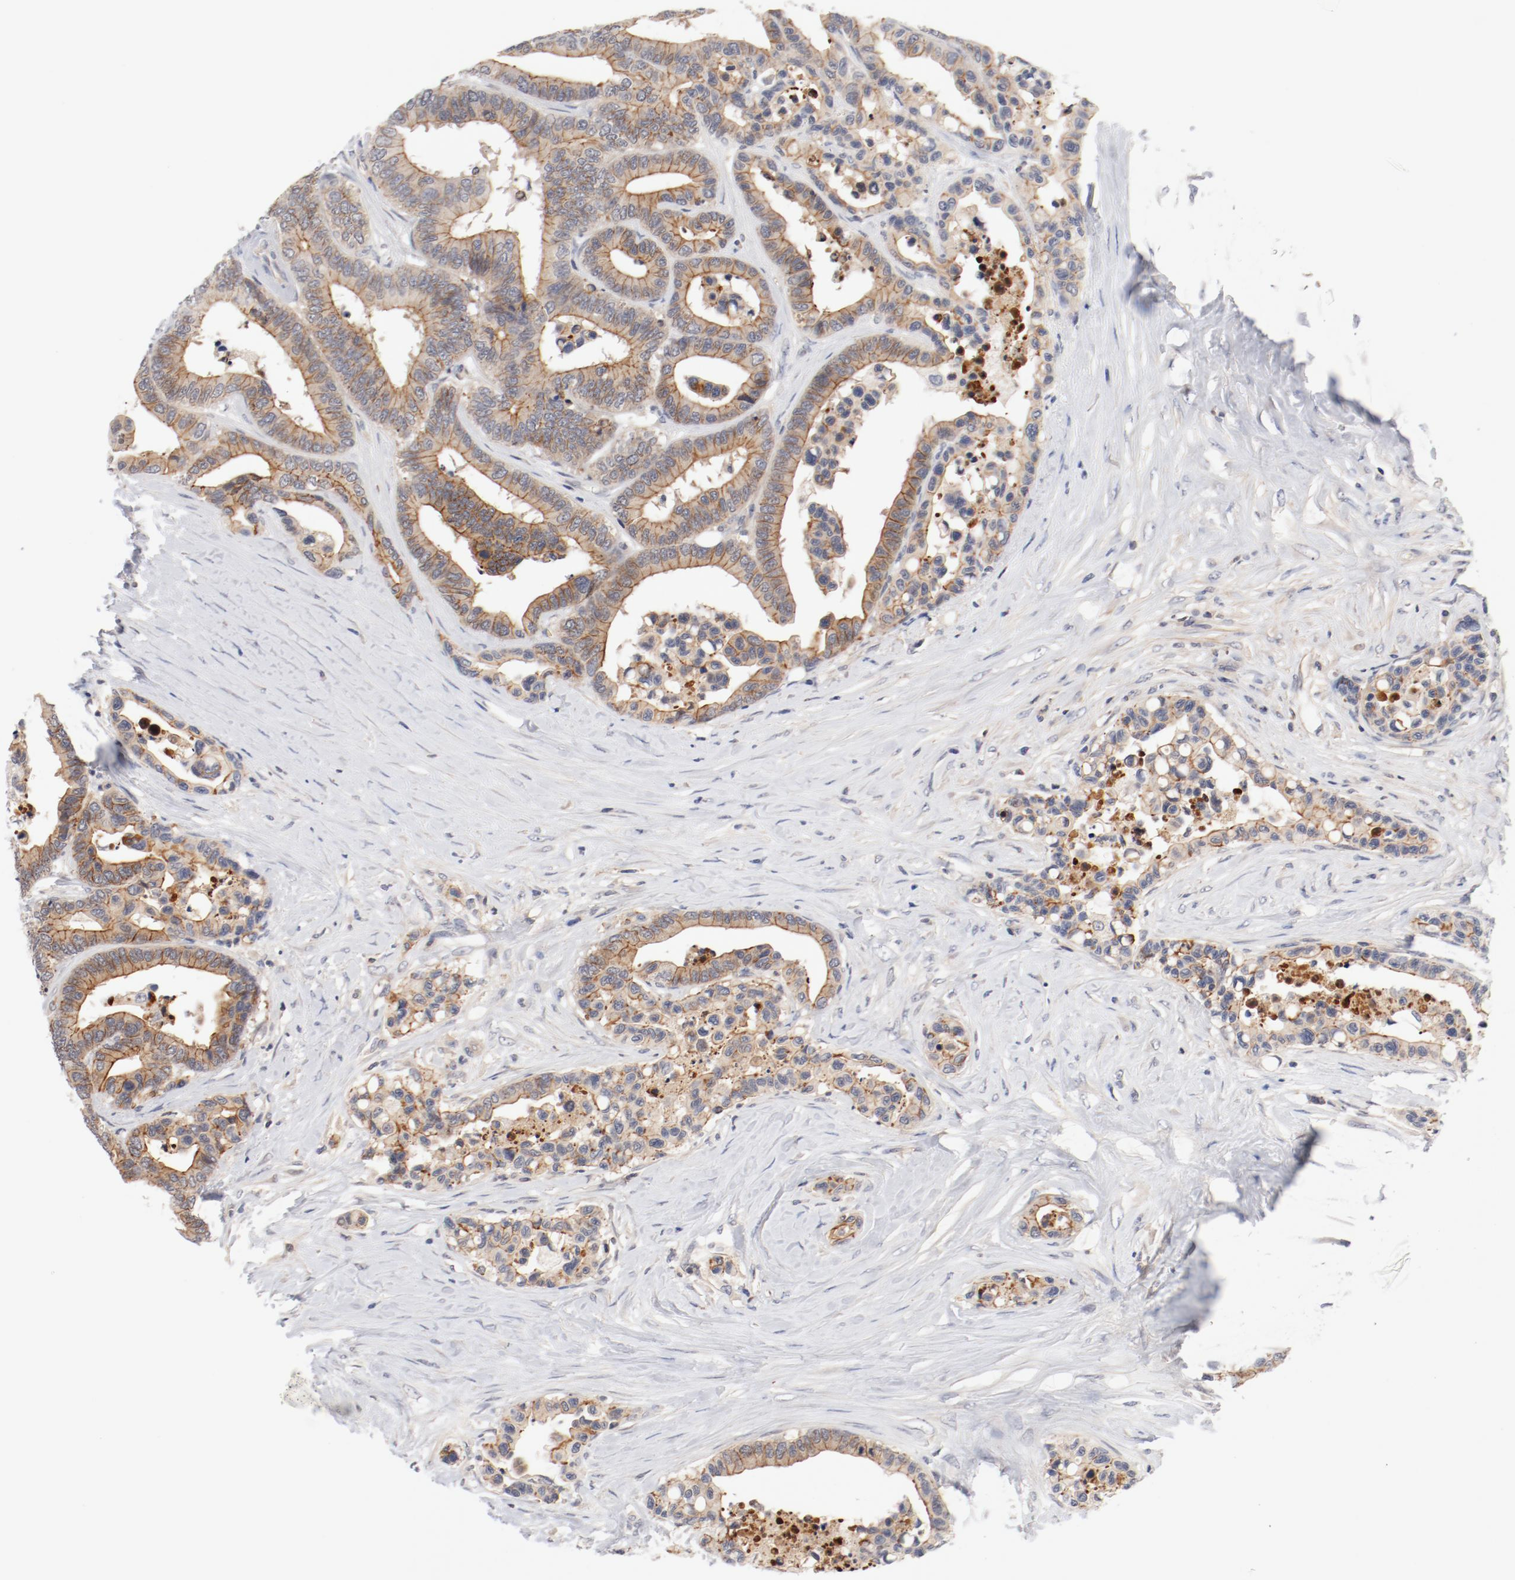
{"staining": {"intensity": "moderate", "quantity": ">75%", "location": "cytoplasmic/membranous"}, "tissue": "colorectal cancer", "cell_type": "Tumor cells", "image_type": "cancer", "snomed": [{"axis": "morphology", "description": "Adenocarcinoma, NOS"}, {"axis": "topography", "description": "Colon"}], "caption": "Tumor cells exhibit moderate cytoplasmic/membranous positivity in approximately >75% of cells in colorectal adenocarcinoma.", "gene": "ZNF267", "patient": {"sex": "male", "age": 82}}